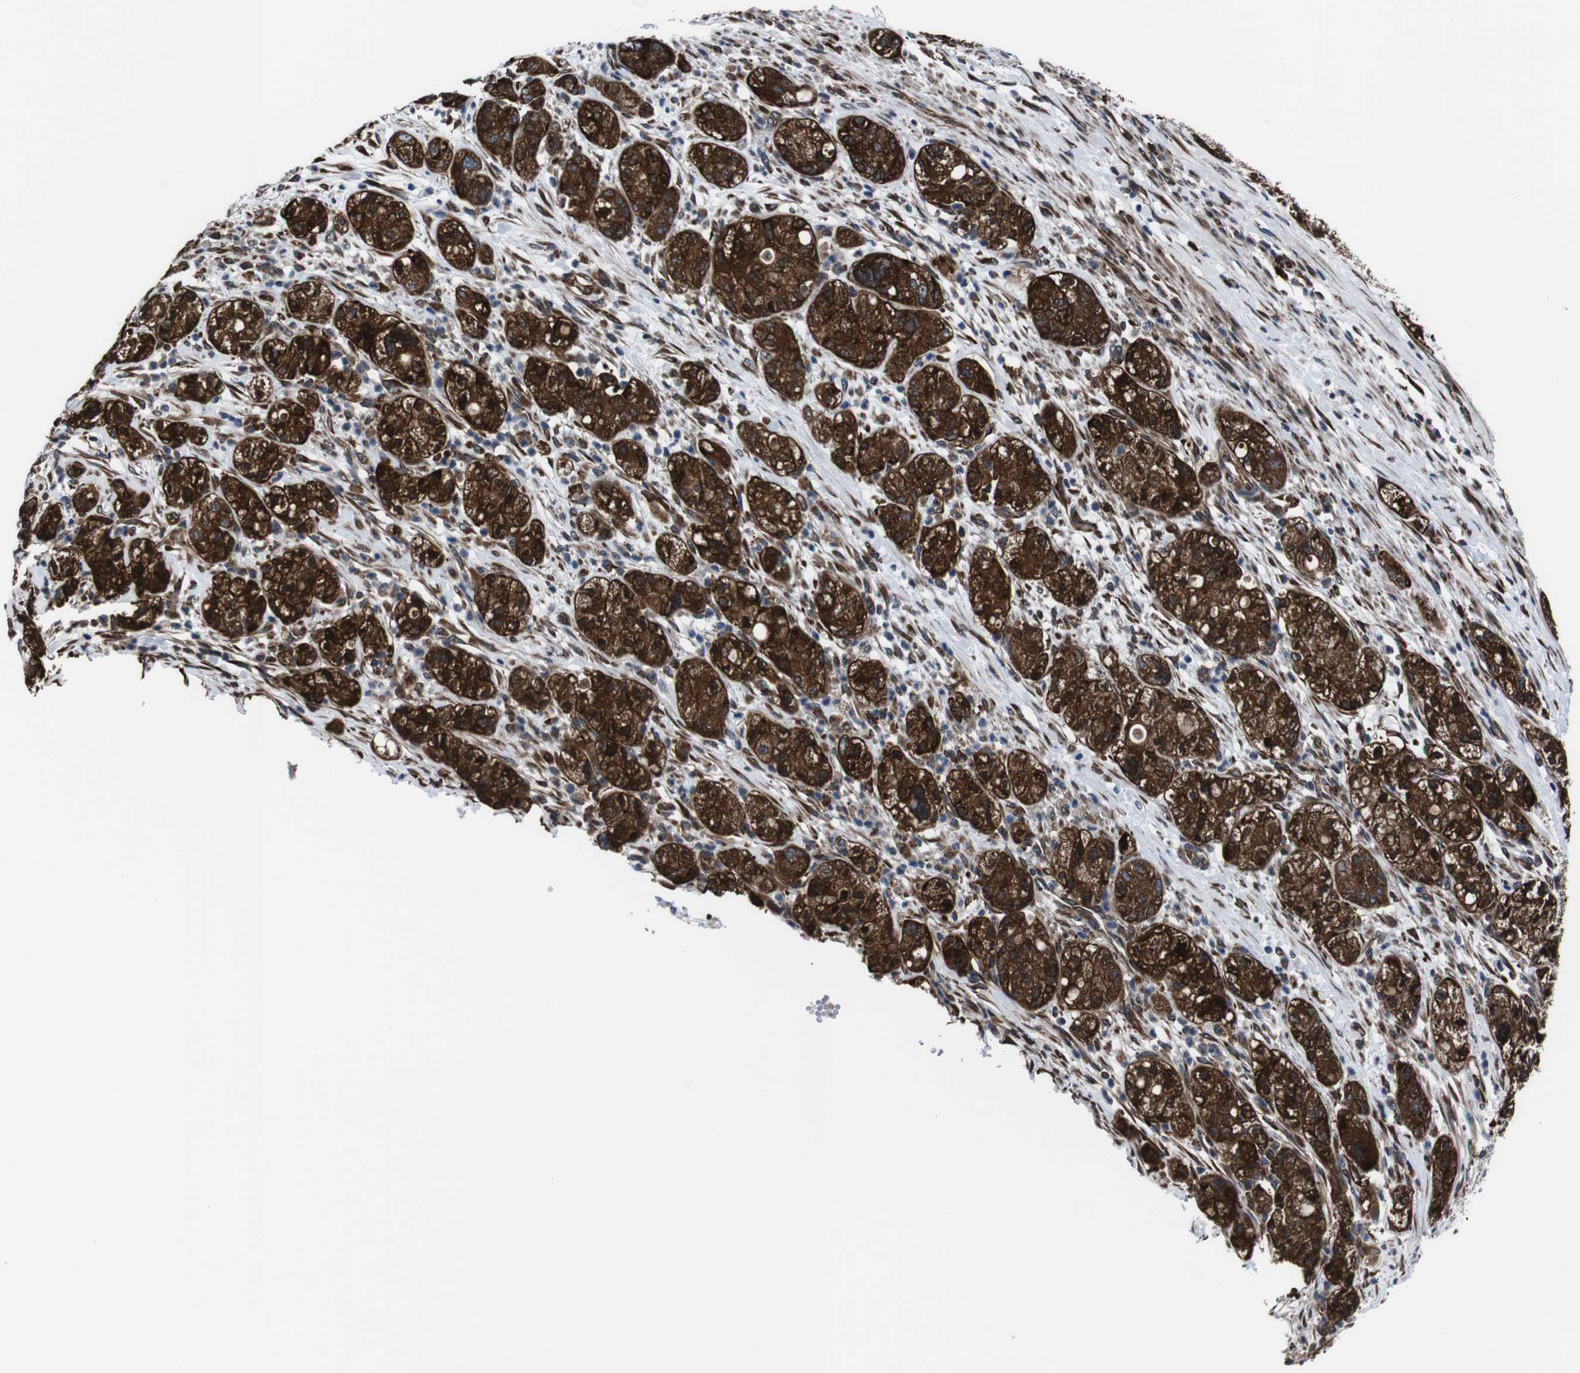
{"staining": {"intensity": "strong", "quantity": ">75%", "location": "cytoplasmic/membranous"}, "tissue": "pancreatic cancer", "cell_type": "Tumor cells", "image_type": "cancer", "snomed": [{"axis": "morphology", "description": "Adenocarcinoma, NOS"}, {"axis": "topography", "description": "Pancreas"}], "caption": "Immunohistochemistry micrograph of neoplastic tissue: human adenocarcinoma (pancreatic) stained using immunohistochemistry (IHC) exhibits high levels of strong protein expression localized specifically in the cytoplasmic/membranous of tumor cells, appearing as a cytoplasmic/membranous brown color.", "gene": "EIF4A2", "patient": {"sex": "female", "age": 78}}